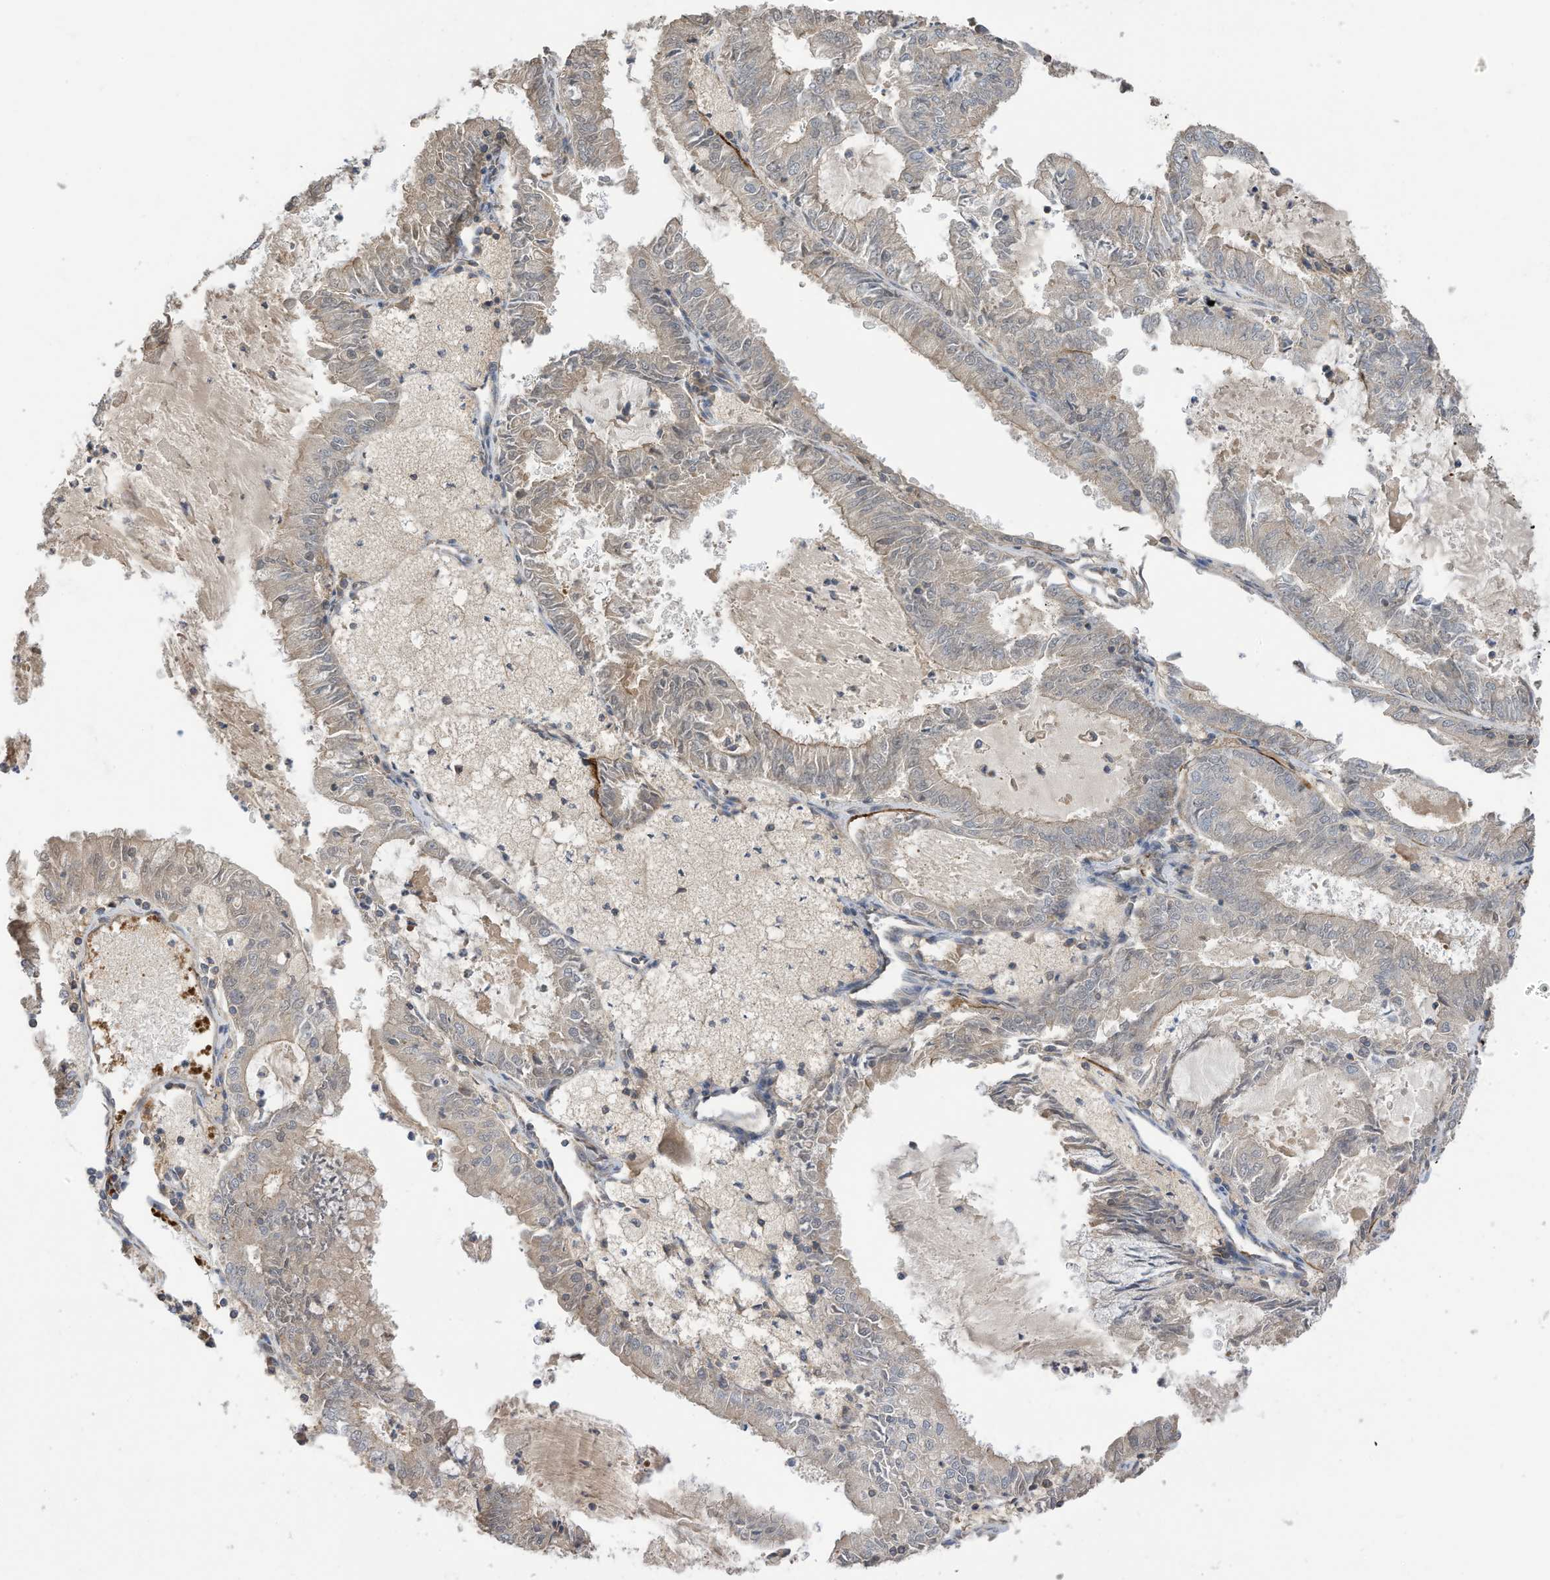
{"staining": {"intensity": "weak", "quantity": "<25%", "location": "cytoplasmic/membranous"}, "tissue": "endometrial cancer", "cell_type": "Tumor cells", "image_type": "cancer", "snomed": [{"axis": "morphology", "description": "Adenocarcinoma, NOS"}, {"axis": "topography", "description": "Endometrium"}], "caption": "High magnification brightfield microscopy of endometrial cancer stained with DAB (brown) and counterstained with hematoxylin (blue): tumor cells show no significant staining.", "gene": "REC8", "patient": {"sex": "female", "age": 57}}